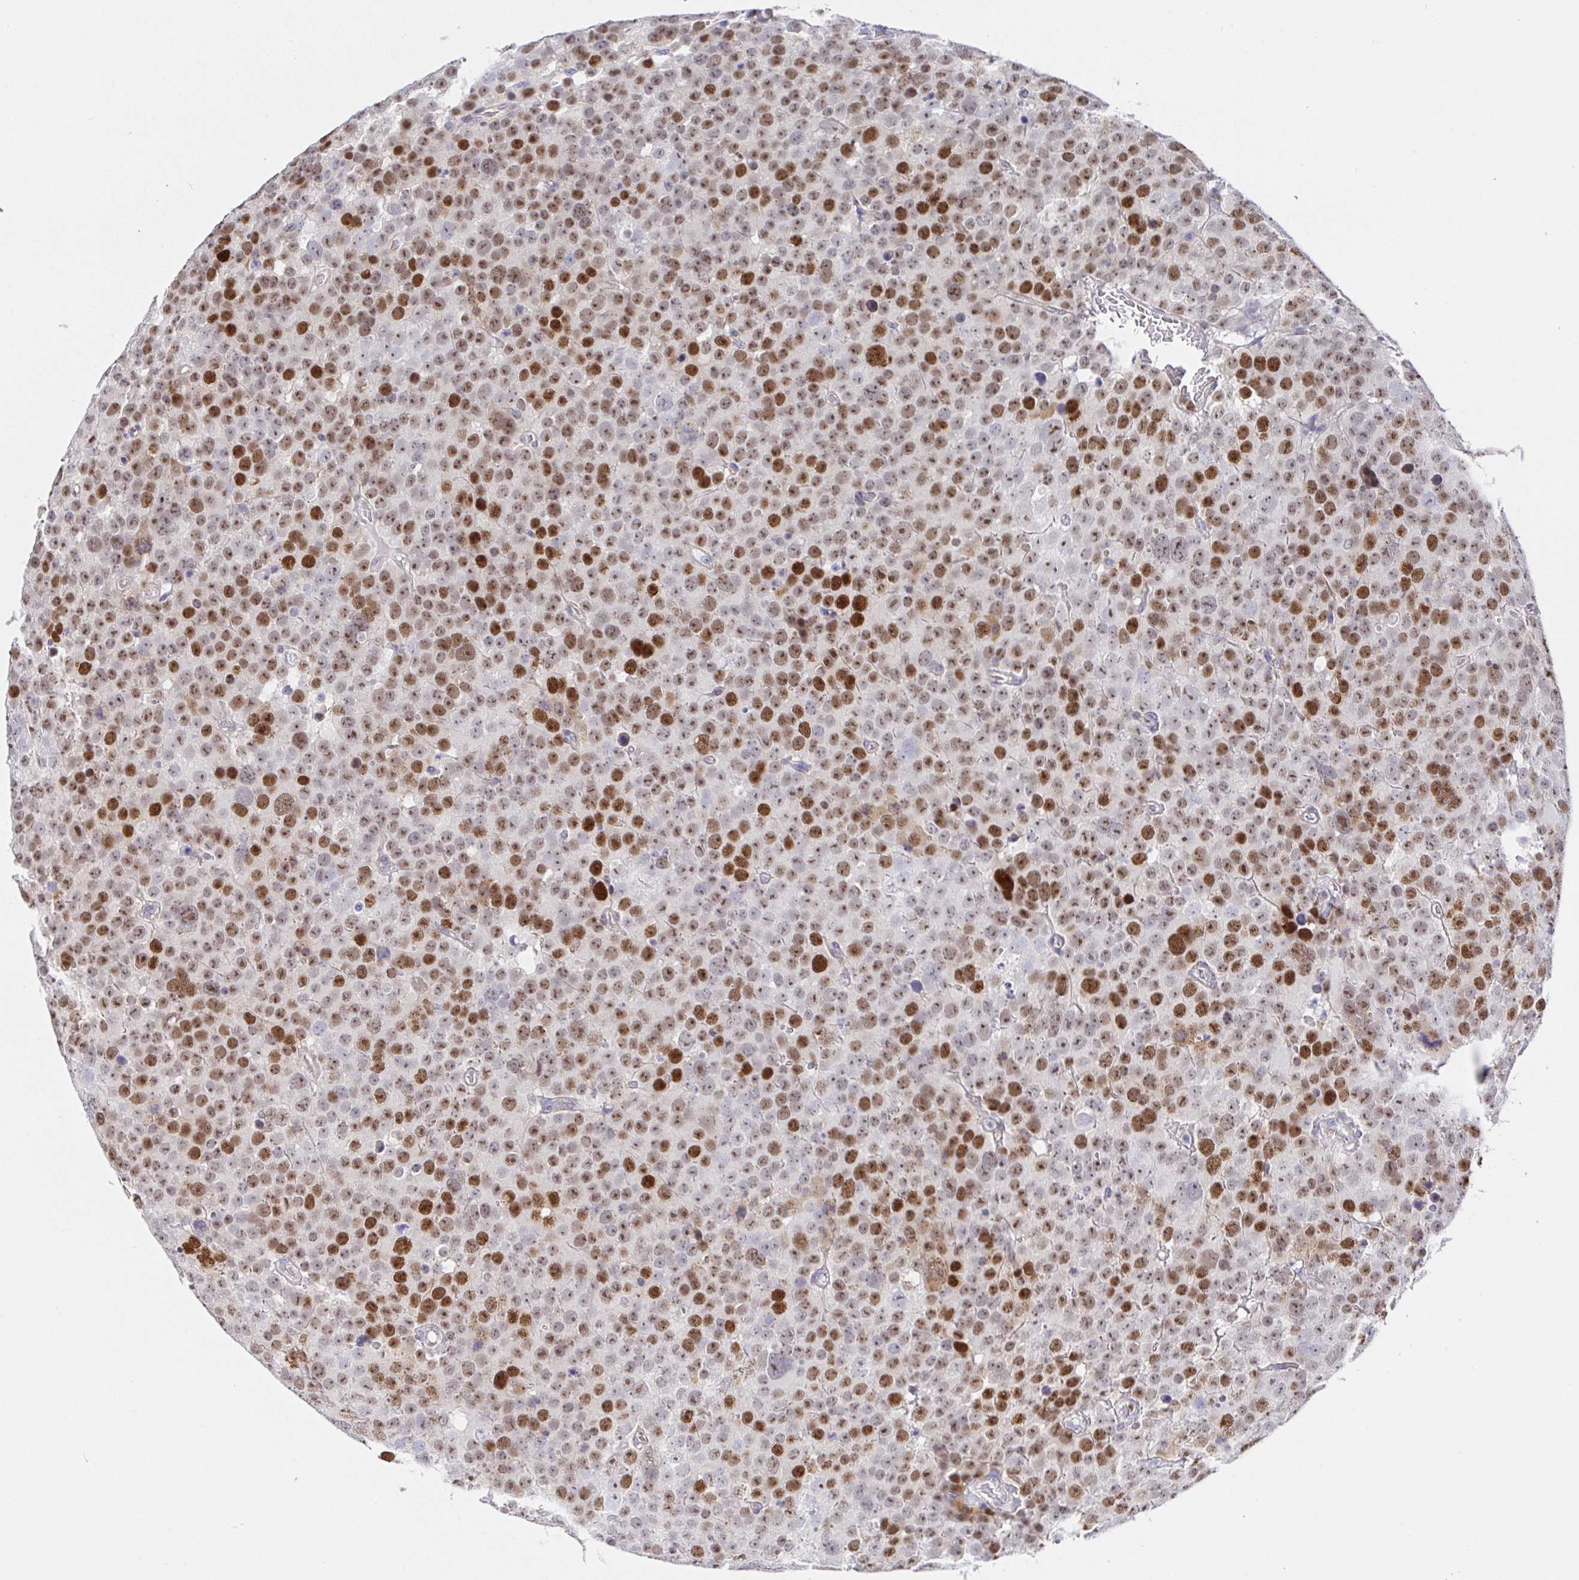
{"staining": {"intensity": "moderate", "quantity": ">75%", "location": "nuclear"}, "tissue": "testis cancer", "cell_type": "Tumor cells", "image_type": "cancer", "snomed": [{"axis": "morphology", "description": "Seminoma, NOS"}, {"axis": "topography", "description": "Testis"}], "caption": "This image demonstrates testis cancer (seminoma) stained with immunohistochemistry (IHC) to label a protein in brown. The nuclear of tumor cells show moderate positivity for the protein. Nuclei are counter-stained blue.", "gene": "TIMELESS", "patient": {"sex": "male", "age": 71}}